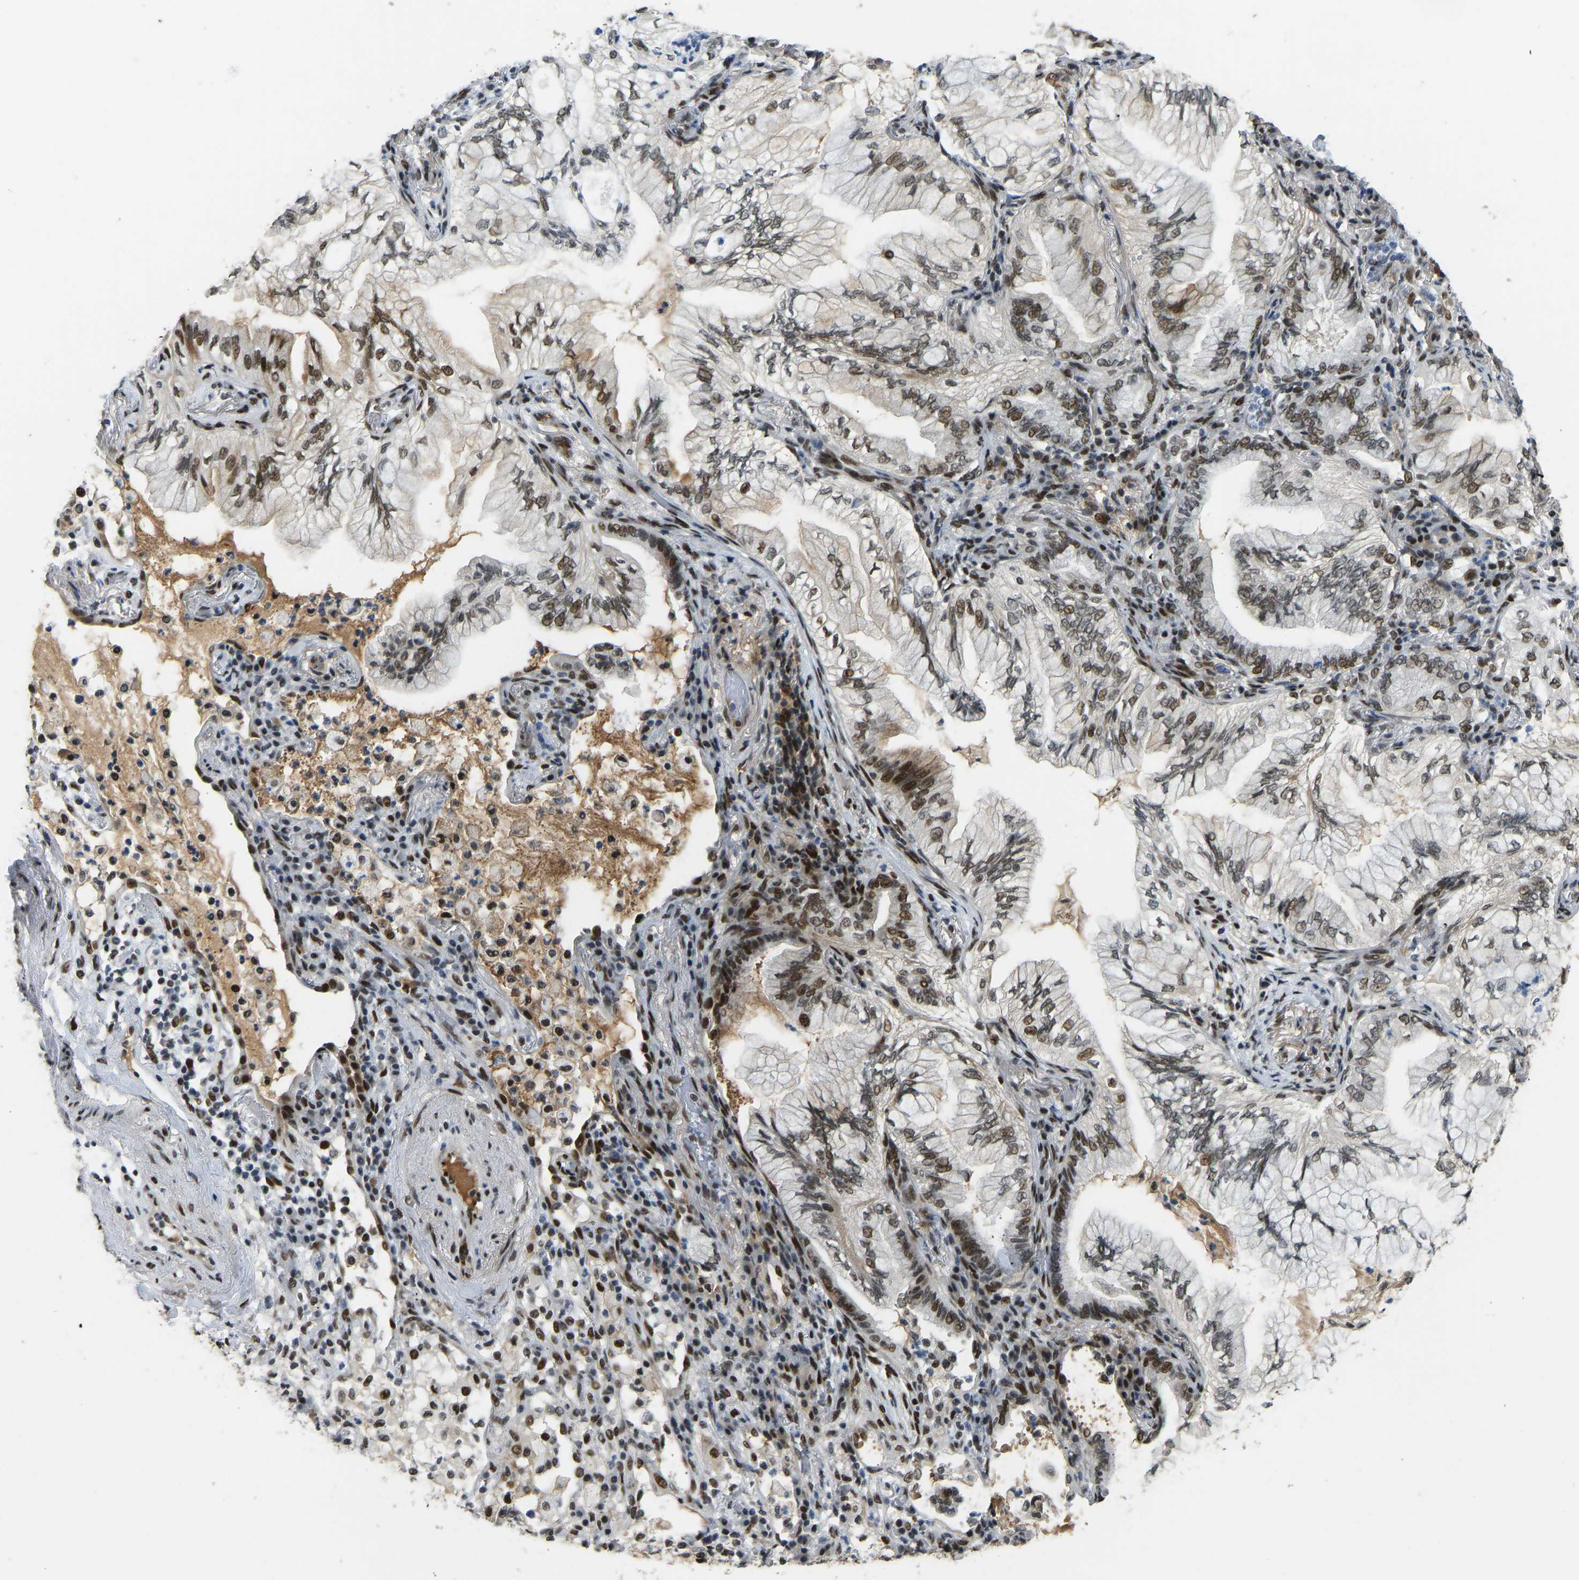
{"staining": {"intensity": "strong", "quantity": "25%-75%", "location": "nuclear"}, "tissue": "lung cancer", "cell_type": "Tumor cells", "image_type": "cancer", "snomed": [{"axis": "morphology", "description": "Adenocarcinoma, NOS"}, {"axis": "topography", "description": "Lung"}], "caption": "Brown immunohistochemical staining in human lung cancer exhibits strong nuclear staining in approximately 25%-75% of tumor cells.", "gene": "FOXK1", "patient": {"sex": "female", "age": 70}}